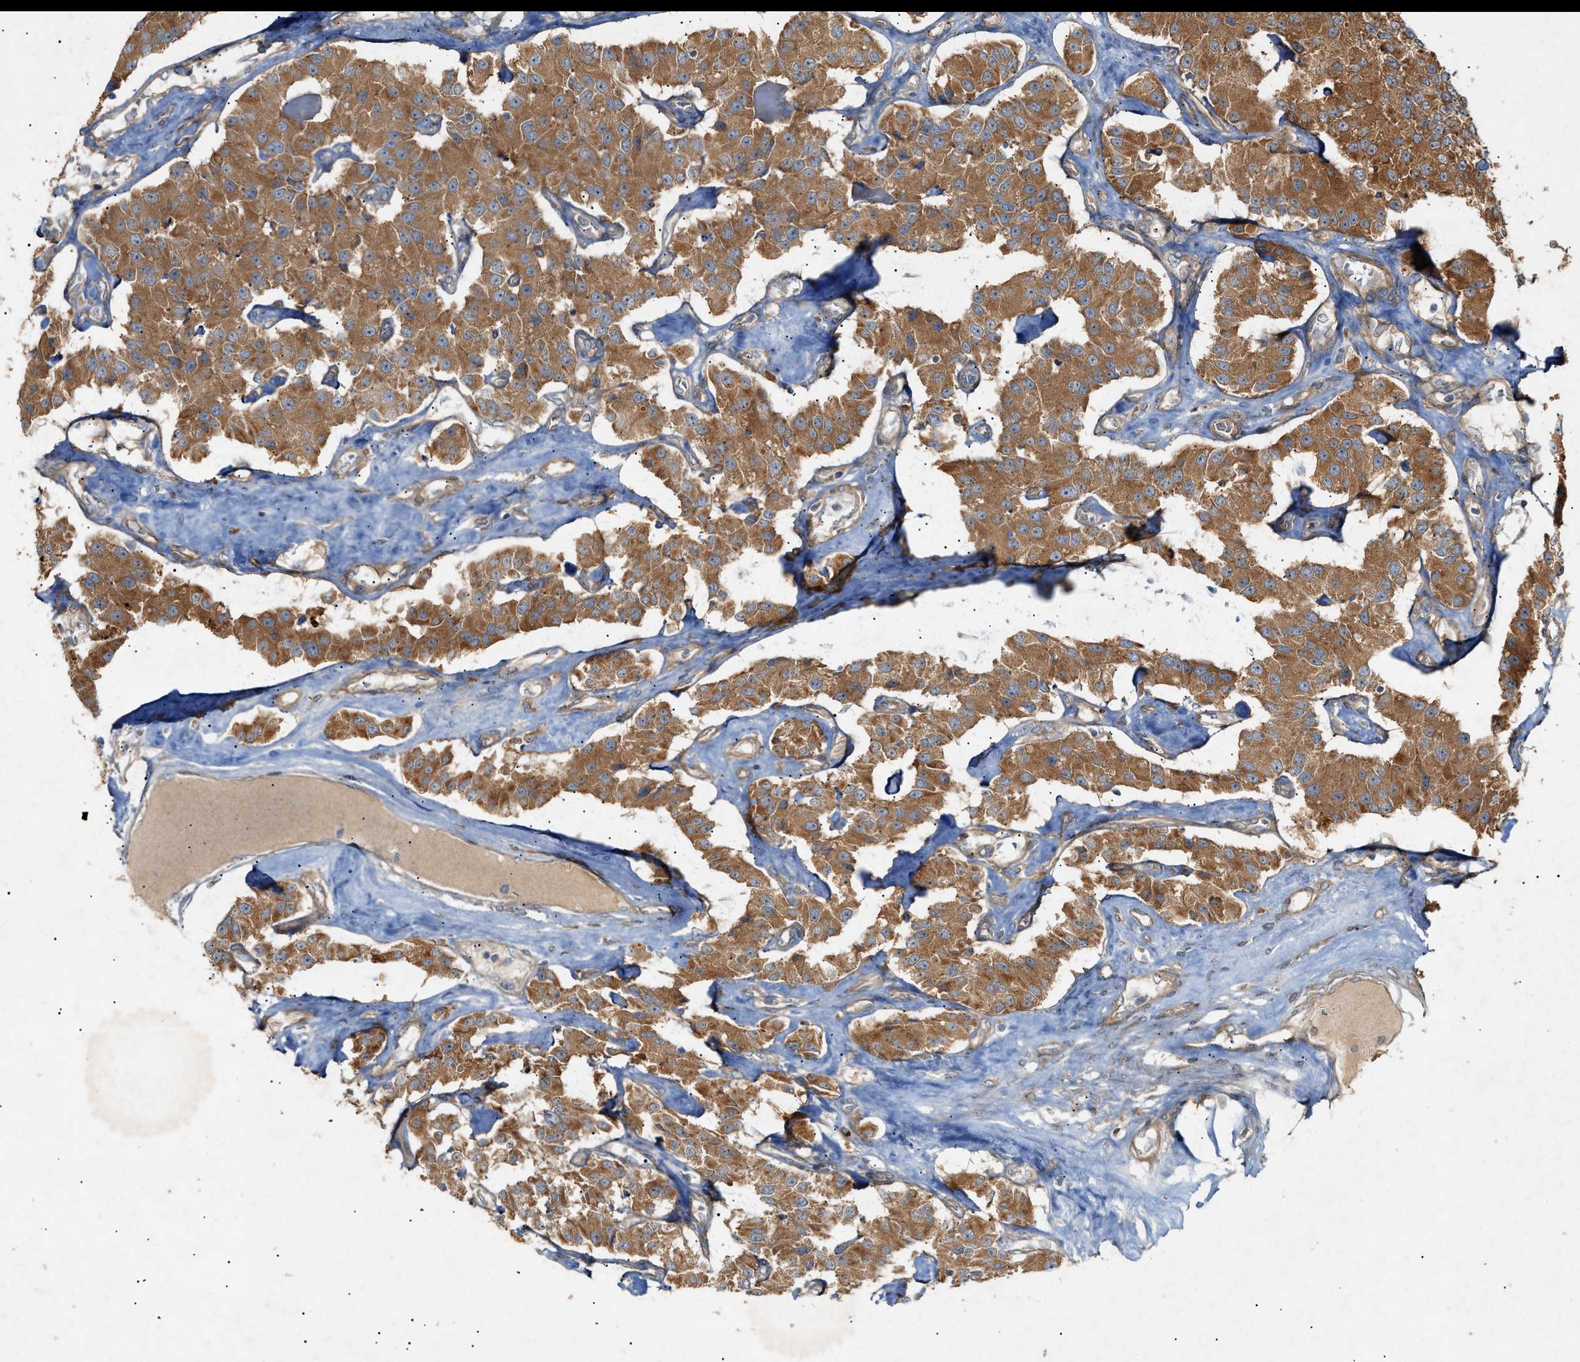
{"staining": {"intensity": "moderate", "quantity": ">75%", "location": "cytoplasmic/membranous"}, "tissue": "carcinoid", "cell_type": "Tumor cells", "image_type": "cancer", "snomed": [{"axis": "morphology", "description": "Carcinoid, malignant, NOS"}, {"axis": "topography", "description": "Pancreas"}], "caption": "This histopathology image displays carcinoid stained with IHC to label a protein in brown. The cytoplasmic/membranous of tumor cells show moderate positivity for the protein. Nuclei are counter-stained blue.", "gene": "MTCH1", "patient": {"sex": "male", "age": 41}}